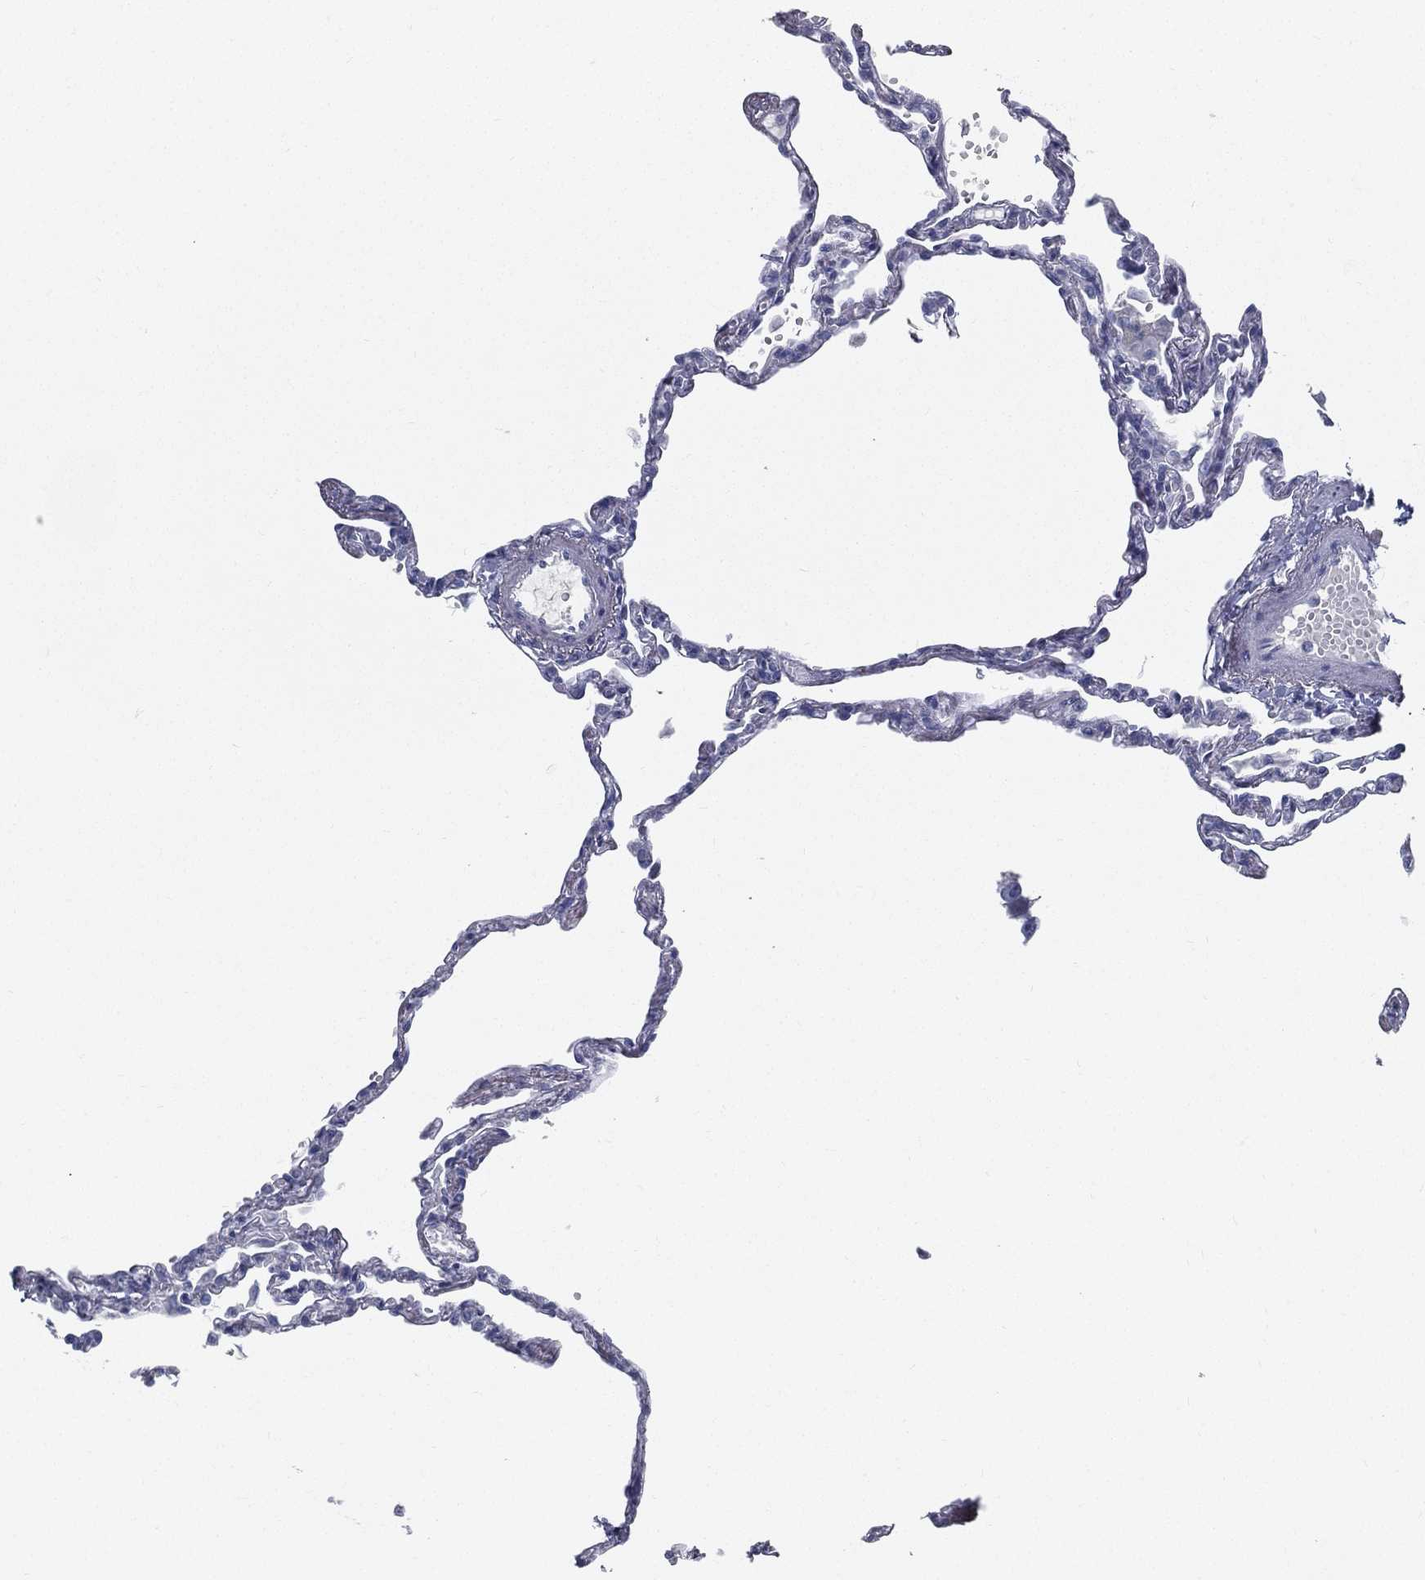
{"staining": {"intensity": "negative", "quantity": "none", "location": "none"}, "tissue": "lung", "cell_type": "Alveolar cells", "image_type": "normal", "snomed": [{"axis": "morphology", "description": "Normal tissue, NOS"}, {"axis": "topography", "description": "Lung"}], "caption": "DAB (3,3'-diaminobenzidine) immunohistochemical staining of unremarkable lung displays no significant staining in alveolar cells.", "gene": "SPPL2C", "patient": {"sex": "male", "age": 78}}